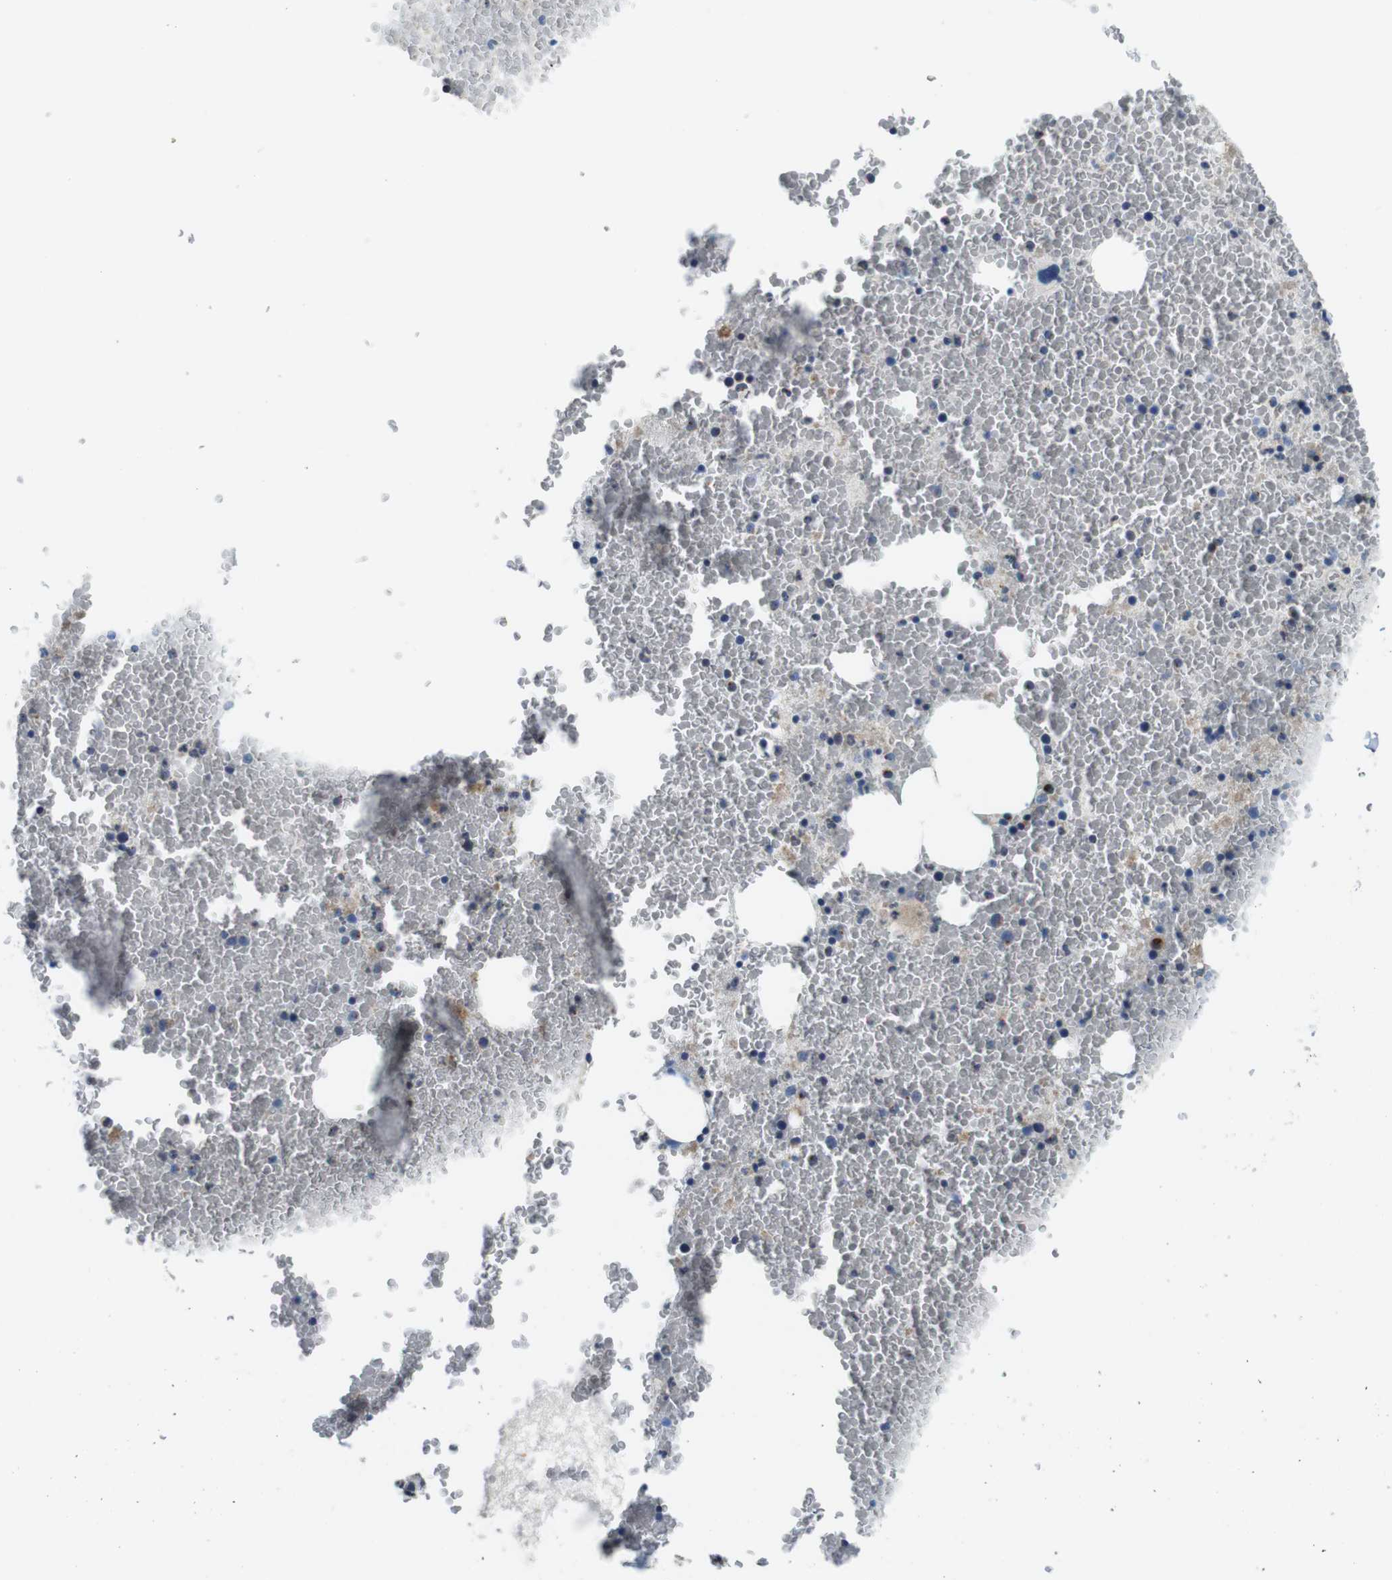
{"staining": {"intensity": "weak", "quantity": "25%-75%", "location": "cytoplasmic/membranous"}, "tissue": "bone marrow", "cell_type": "Hematopoietic cells", "image_type": "normal", "snomed": [{"axis": "morphology", "description": "Normal tissue, NOS"}, {"axis": "morphology", "description": "Inflammation, NOS"}, {"axis": "topography", "description": "Bone marrow"}], "caption": "Immunohistochemistry (IHC) (DAB (3,3'-diaminobenzidine)) staining of normal human bone marrow shows weak cytoplasmic/membranous protein staining in about 25%-75% of hematopoietic cells. (brown staining indicates protein expression, while blue staining denotes nuclei).", "gene": "RAB6A", "patient": {"sex": "male", "age": 47}}